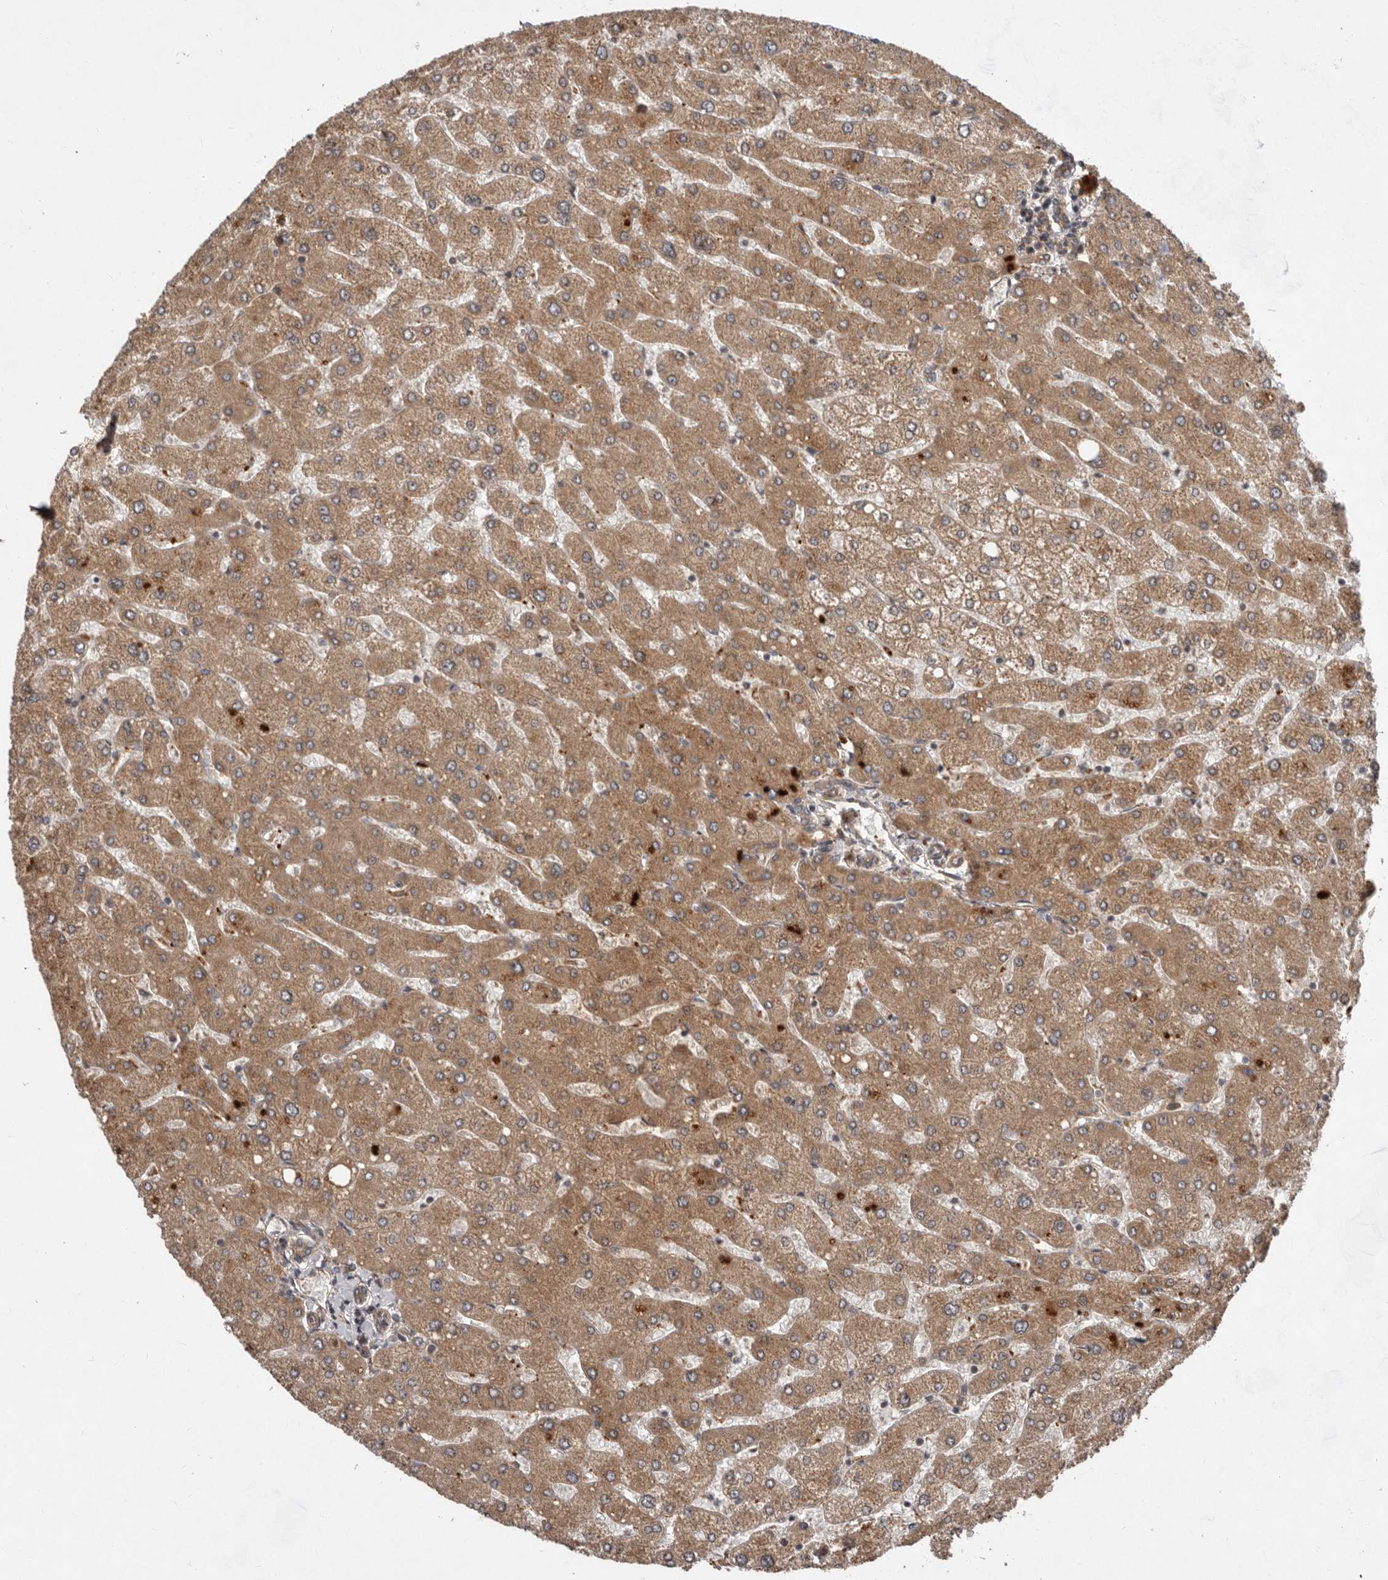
{"staining": {"intensity": "weak", "quantity": ">75%", "location": "cytoplasmic/membranous"}, "tissue": "liver", "cell_type": "Cholangiocytes", "image_type": "normal", "snomed": [{"axis": "morphology", "description": "Normal tissue, NOS"}, {"axis": "topography", "description": "Liver"}], "caption": "The immunohistochemical stain highlights weak cytoplasmic/membranous staining in cholangiocytes of unremarkable liver. (IHC, brightfield microscopy, high magnification).", "gene": "STK36", "patient": {"sex": "male", "age": 55}}